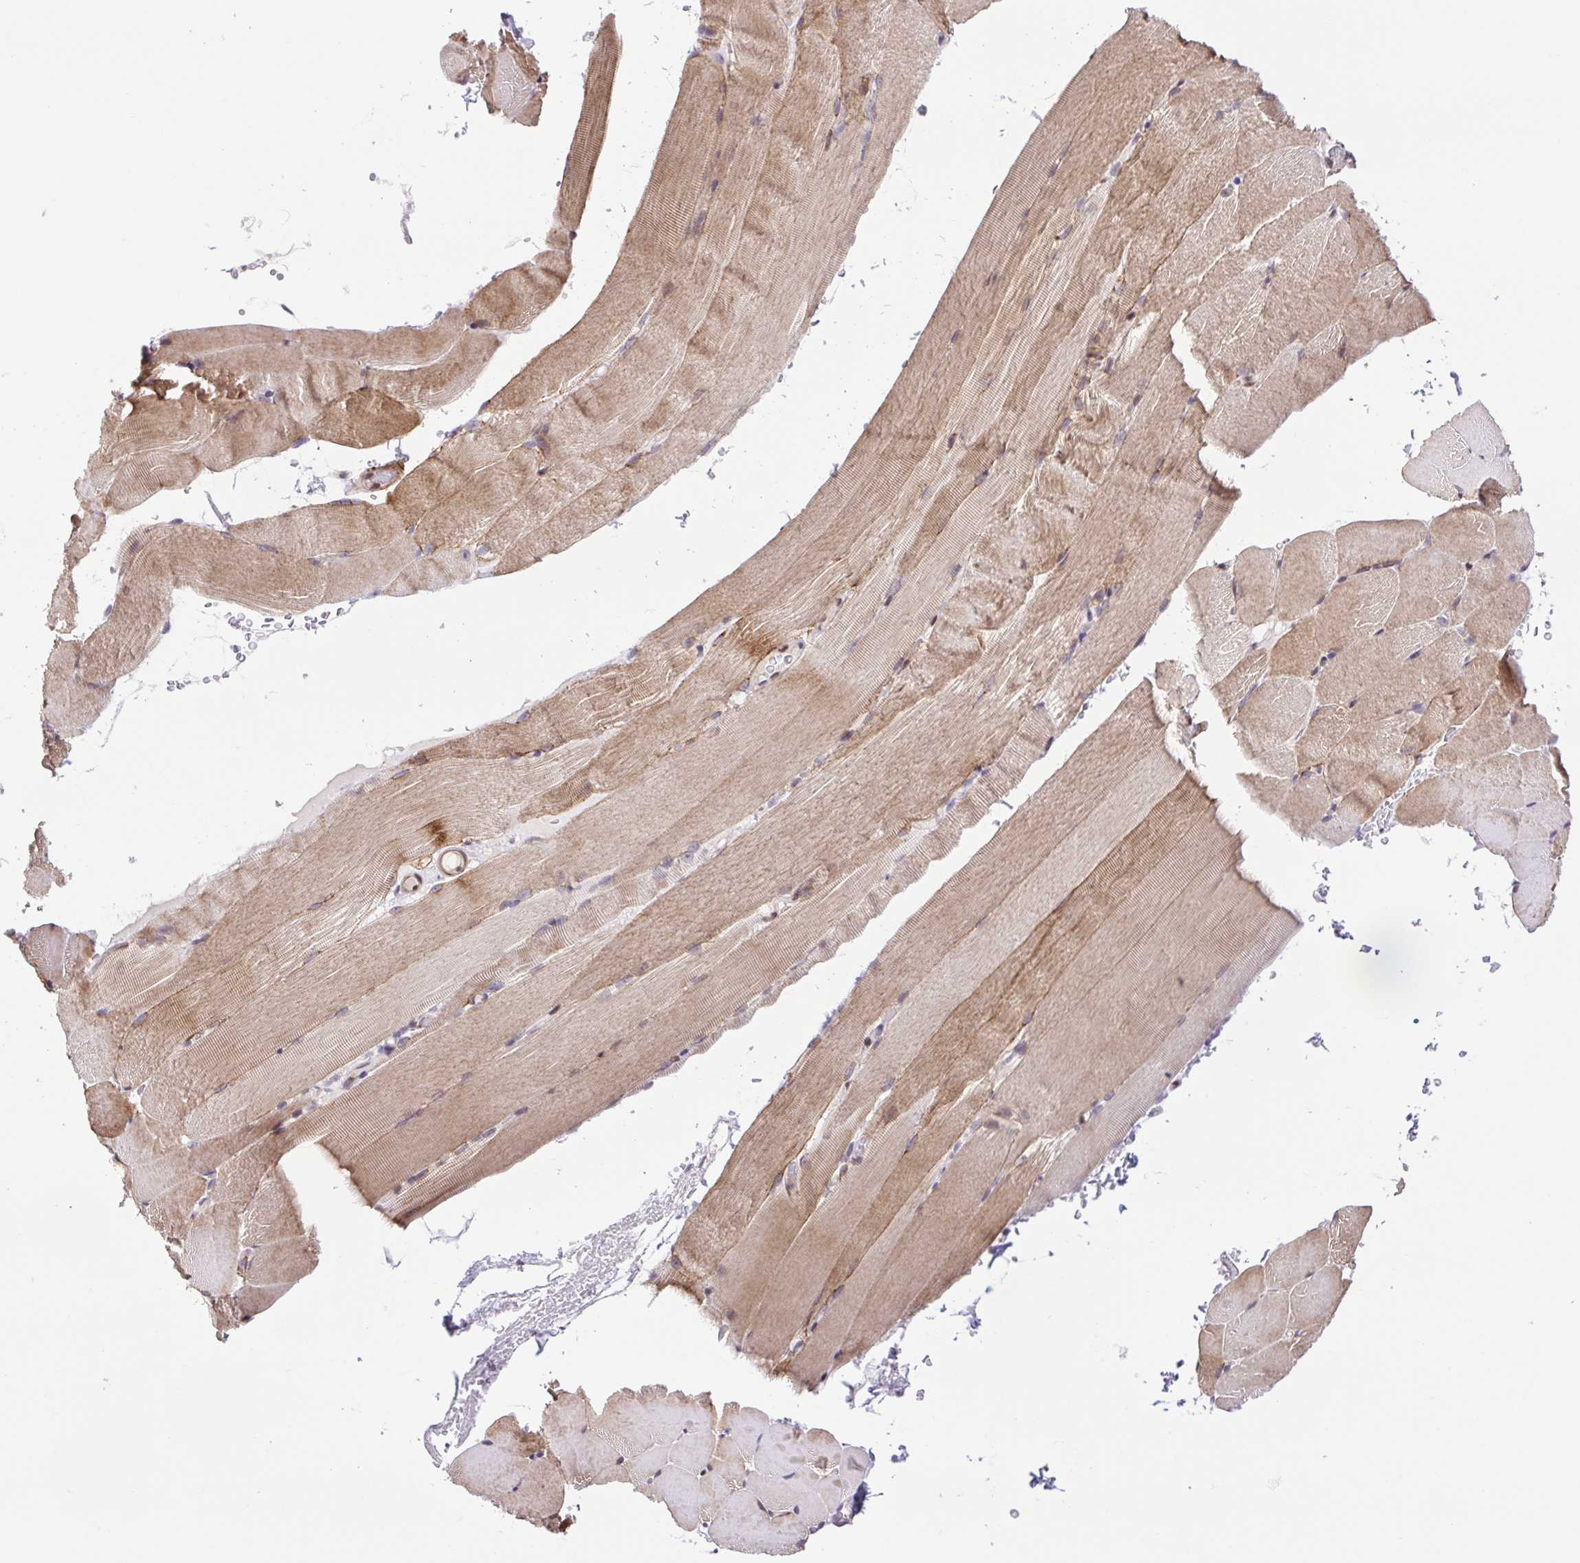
{"staining": {"intensity": "weak", "quantity": ">75%", "location": "cytoplasmic/membranous"}, "tissue": "skeletal muscle", "cell_type": "Myocytes", "image_type": "normal", "snomed": [{"axis": "morphology", "description": "Normal tissue, NOS"}, {"axis": "topography", "description": "Skeletal muscle"}], "caption": "This photomicrograph shows normal skeletal muscle stained with immunohistochemistry to label a protein in brown. The cytoplasmic/membranous of myocytes show weak positivity for the protein. Nuclei are counter-stained blue.", "gene": "ERG", "patient": {"sex": "female", "age": 37}}